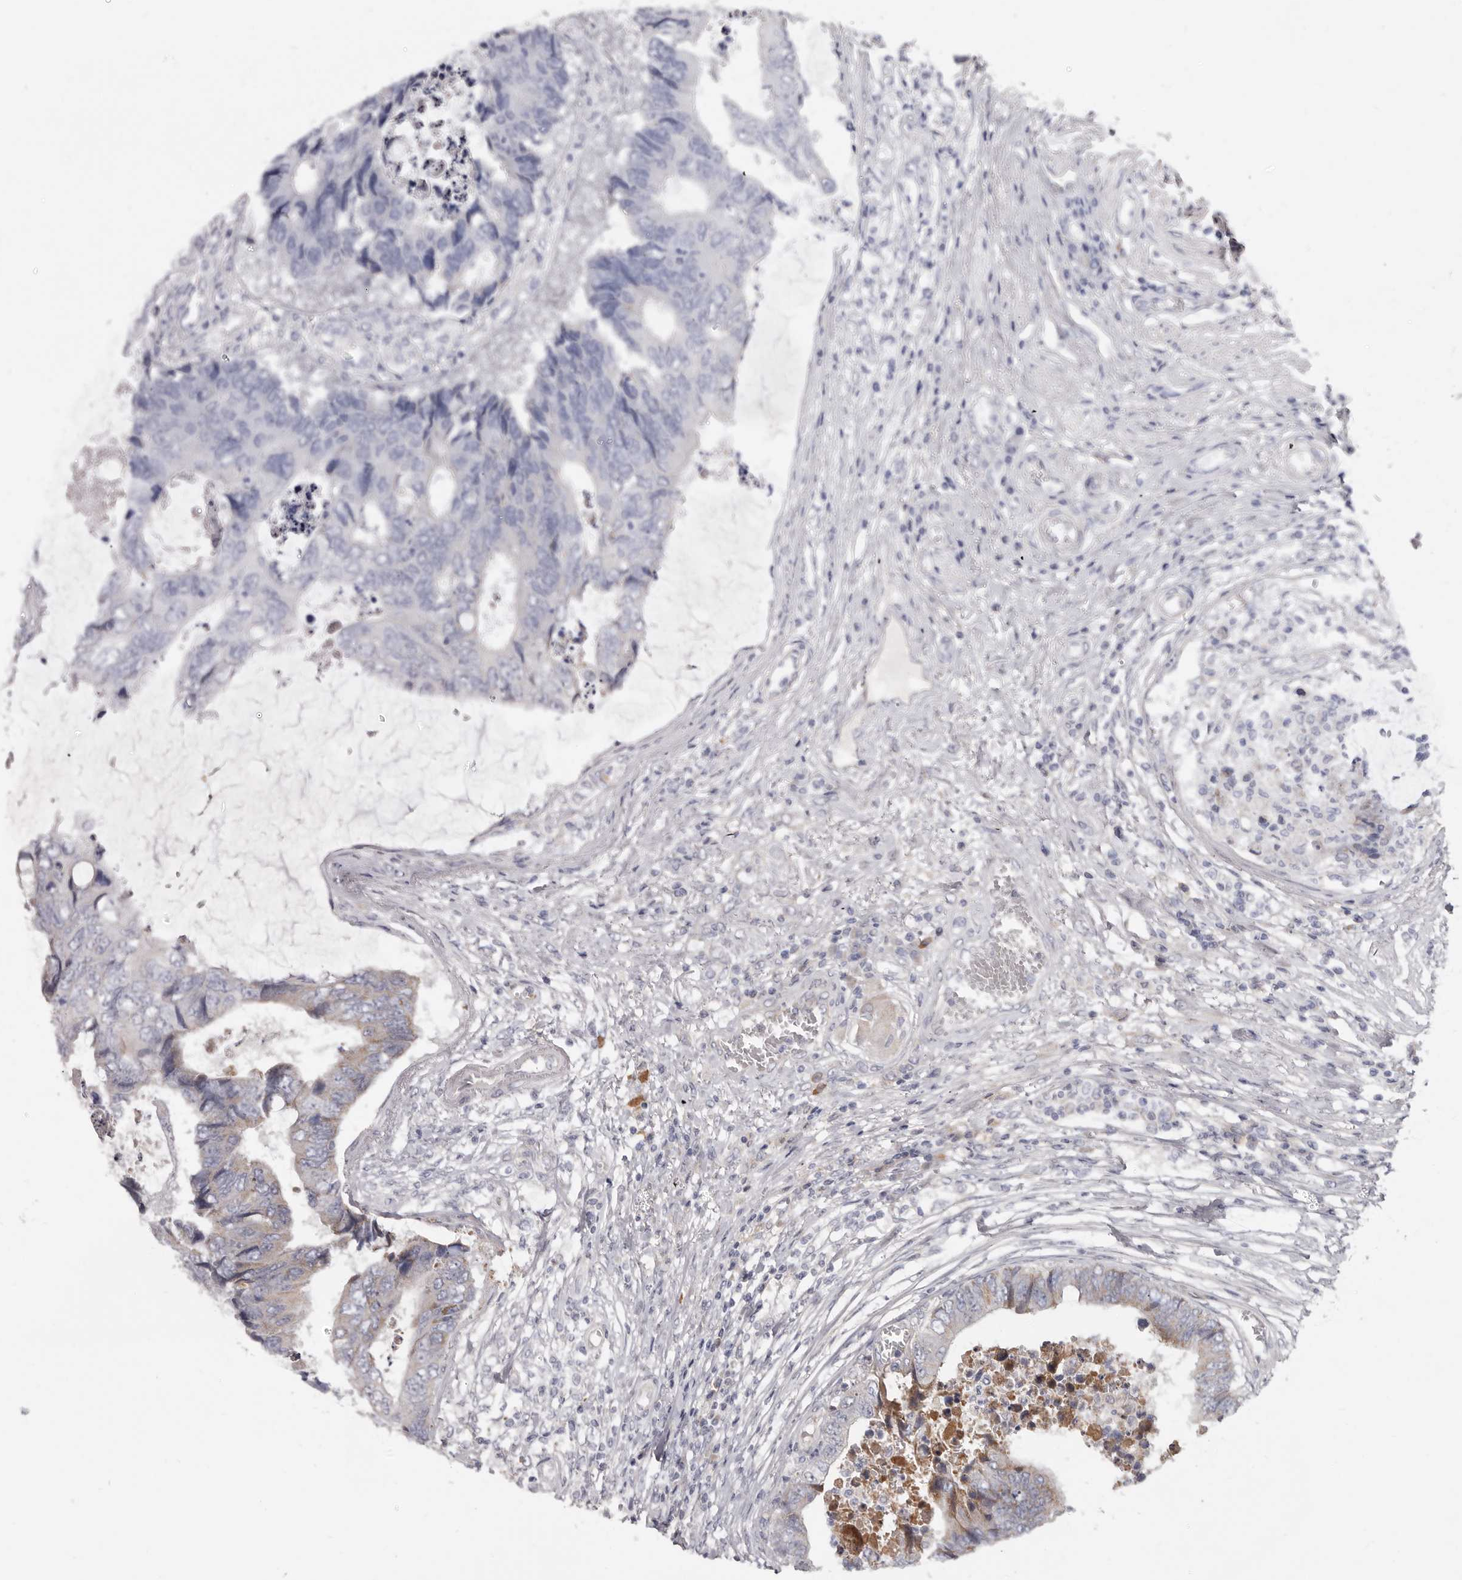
{"staining": {"intensity": "negative", "quantity": "none", "location": "none"}, "tissue": "colorectal cancer", "cell_type": "Tumor cells", "image_type": "cancer", "snomed": [{"axis": "morphology", "description": "Adenocarcinoma, NOS"}, {"axis": "topography", "description": "Rectum"}], "caption": "Micrograph shows no protein positivity in tumor cells of colorectal cancer tissue.", "gene": "SPTA1", "patient": {"sex": "male", "age": 84}}